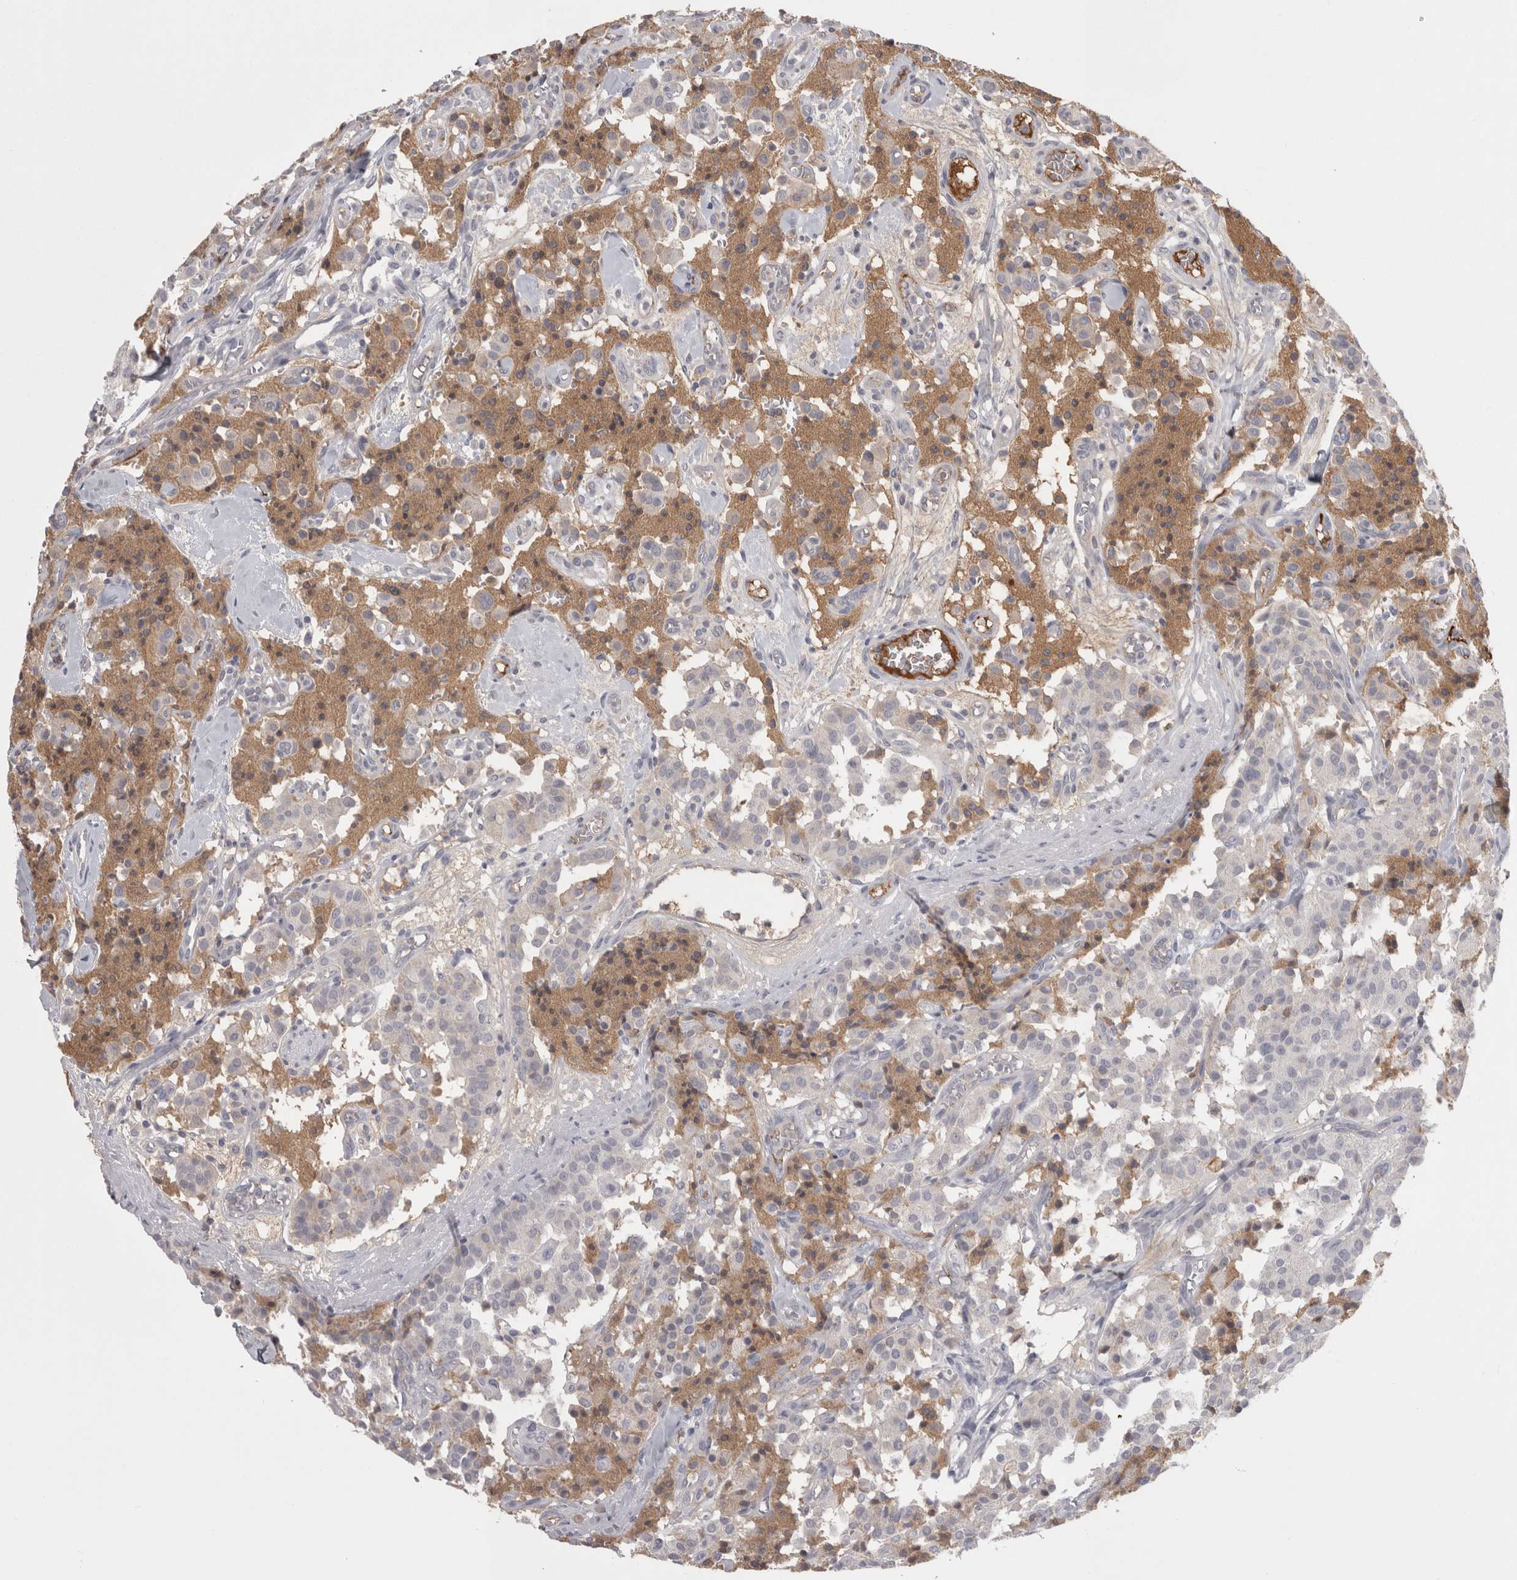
{"staining": {"intensity": "weak", "quantity": "<25%", "location": "cytoplasmic/membranous"}, "tissue": "carcinoid", "cell_type": "Tumor cells", "image_type": "cancer", "snomed": [{"axis": "morphology", "description": "Carcinoid, malignant, NOS"}, {"axis": "topography", "description": "Lung"}], "caption": "Immunohistochemistry photomicrograph of human carcinoid stained for a protein (brown), which exhibits no positivity in tumor cells. (DAB (3,3'-diaminobenzidine) immunohistochemistry (IHC) visualized using brightfield microscopy, high magnification).", "gene": "SAA4", "patient": {"sex": "male", "age": 30}}